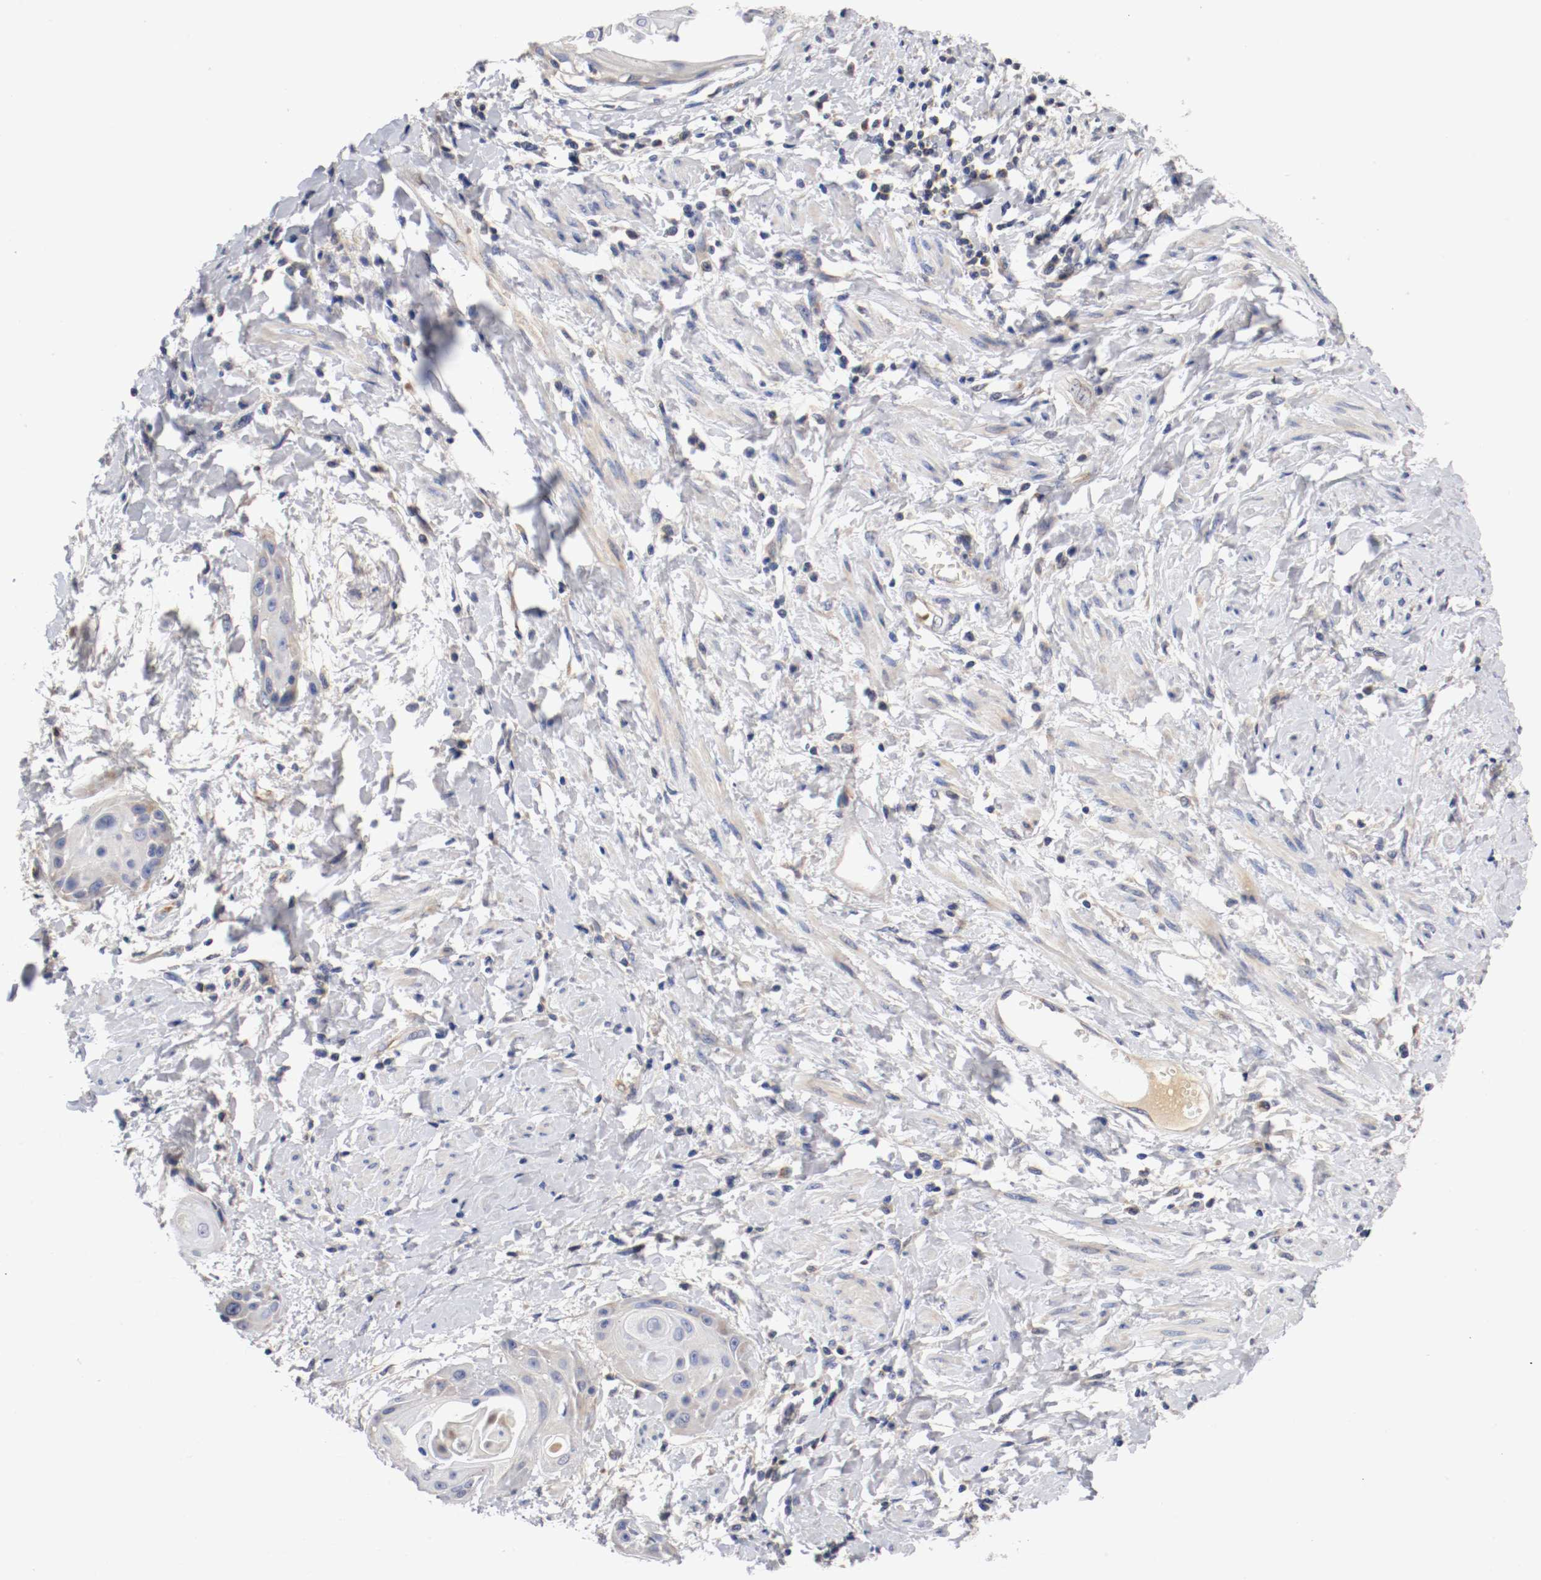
{"staining": {"intensity": "negative", "quantity": "none", "location": "none"}, "tissue": "cervical cancer", "cell_type": "Tumor cells", "image_type": "cancer", "snomed": [{"axis": "morphology", "description": "Squamous cell carcinoma, NOS"}, {"axis": "topography", "description": "Cervix"}], "caption": "Tumor cells show no significant protein expression in cervical cancer (squamous cell carcinoma). (Stains: DAB immunohistochemistry with hematoxylin counter stain, Microscopy: brightfield microscopy at high magnification).", "gene": "PCSK6", "patient": {"sex": "female", "age": 57}}